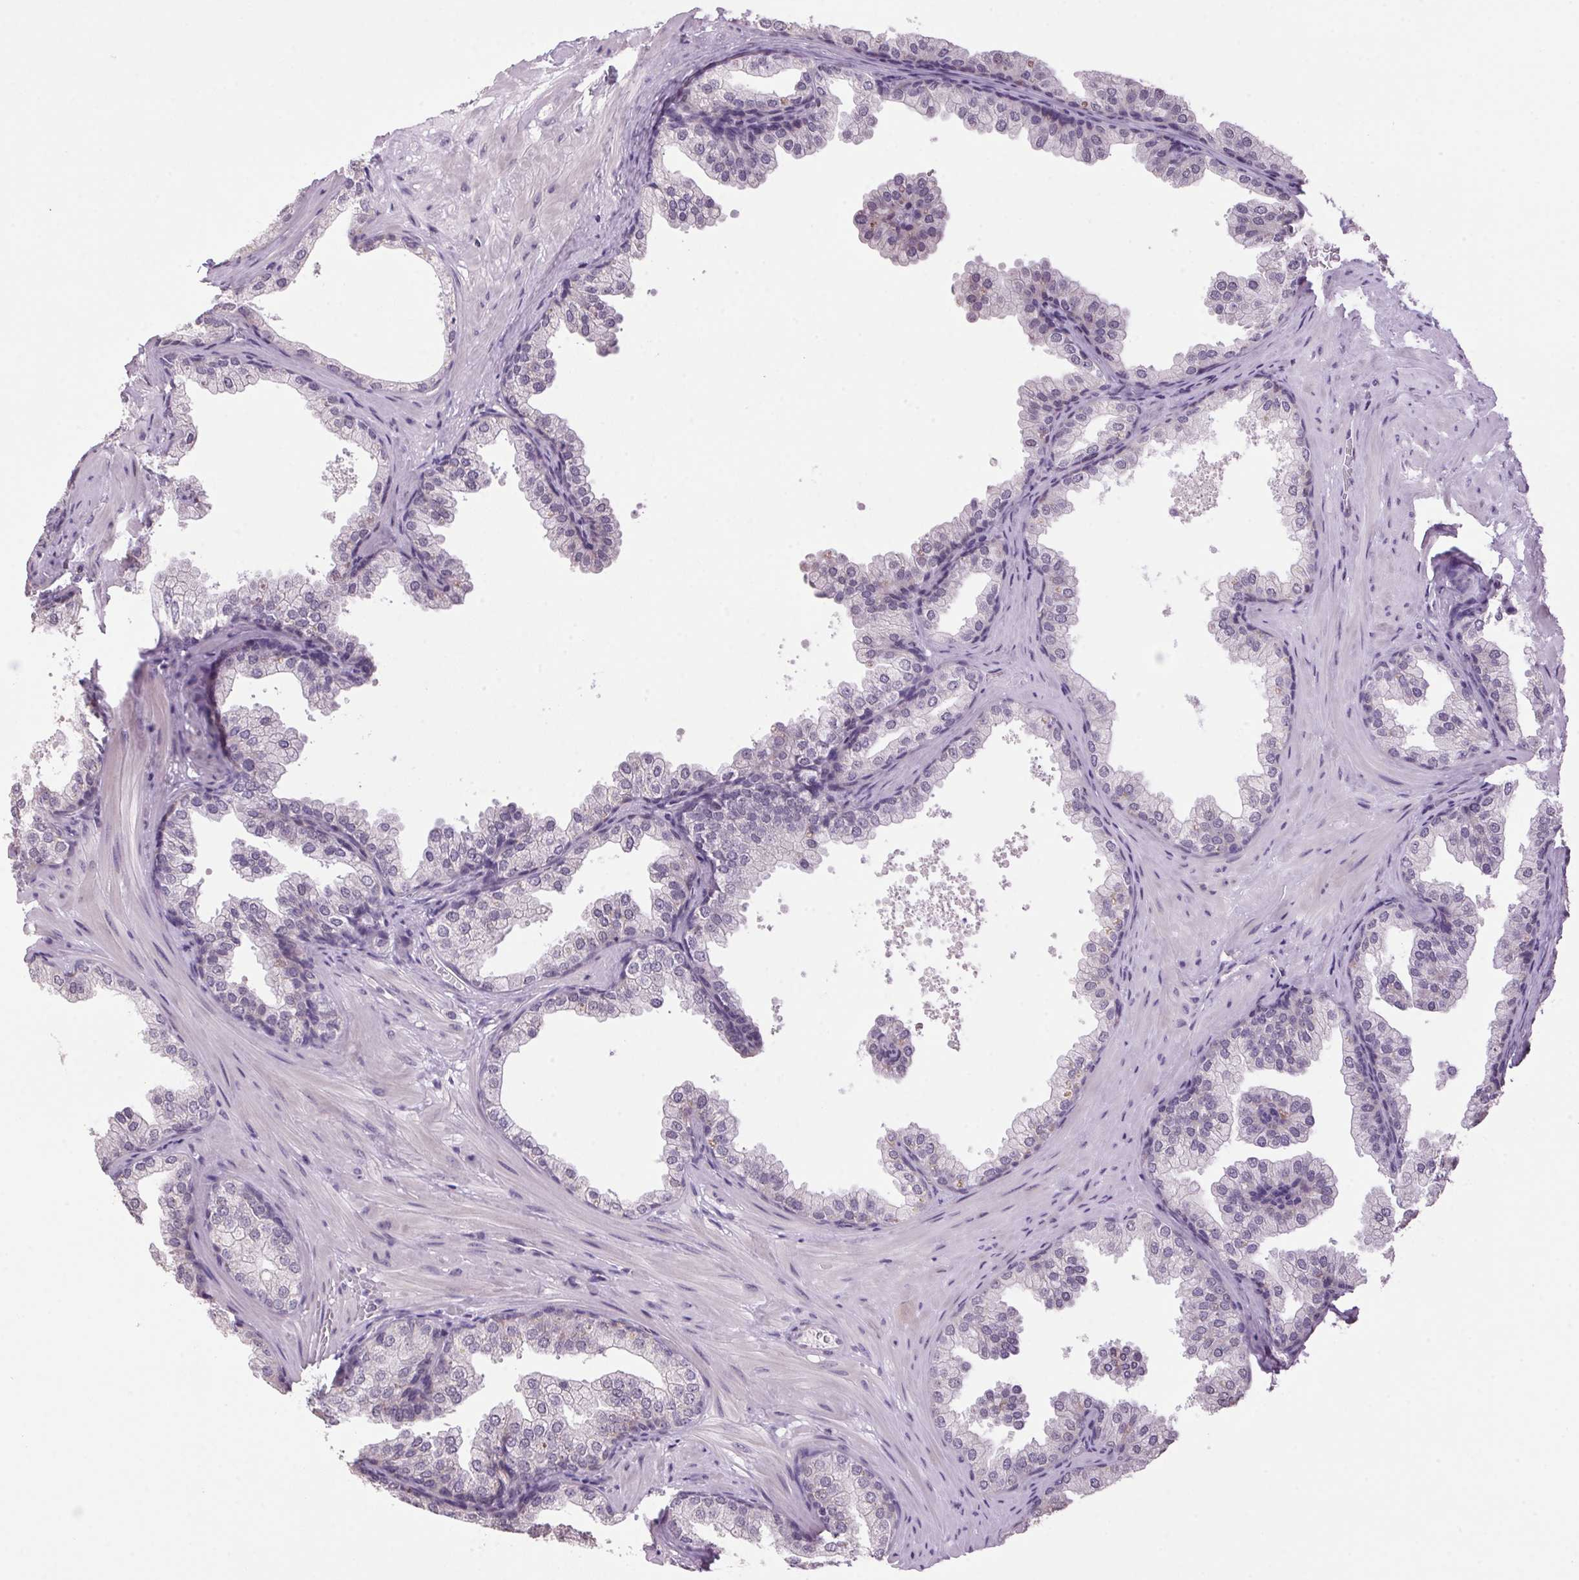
{"staining": {"intensity": "negative", "quantity": "none", "location": "none"}, "tissue": "prostate", "cell_type": "Glandular cells", "image_type": "normal", "snomed": [{"axis": "morphology", "description": "Normal tissue, NOS"}, {"axis": "topography", "description": "Prostate"}], "caption": "An immunohistochemistry micrograph of normal prostate is shown. There is no staining in glandular cells of prostate.", "gene": "VWA3B", "patient": {"sex": "male", "age": 37}}